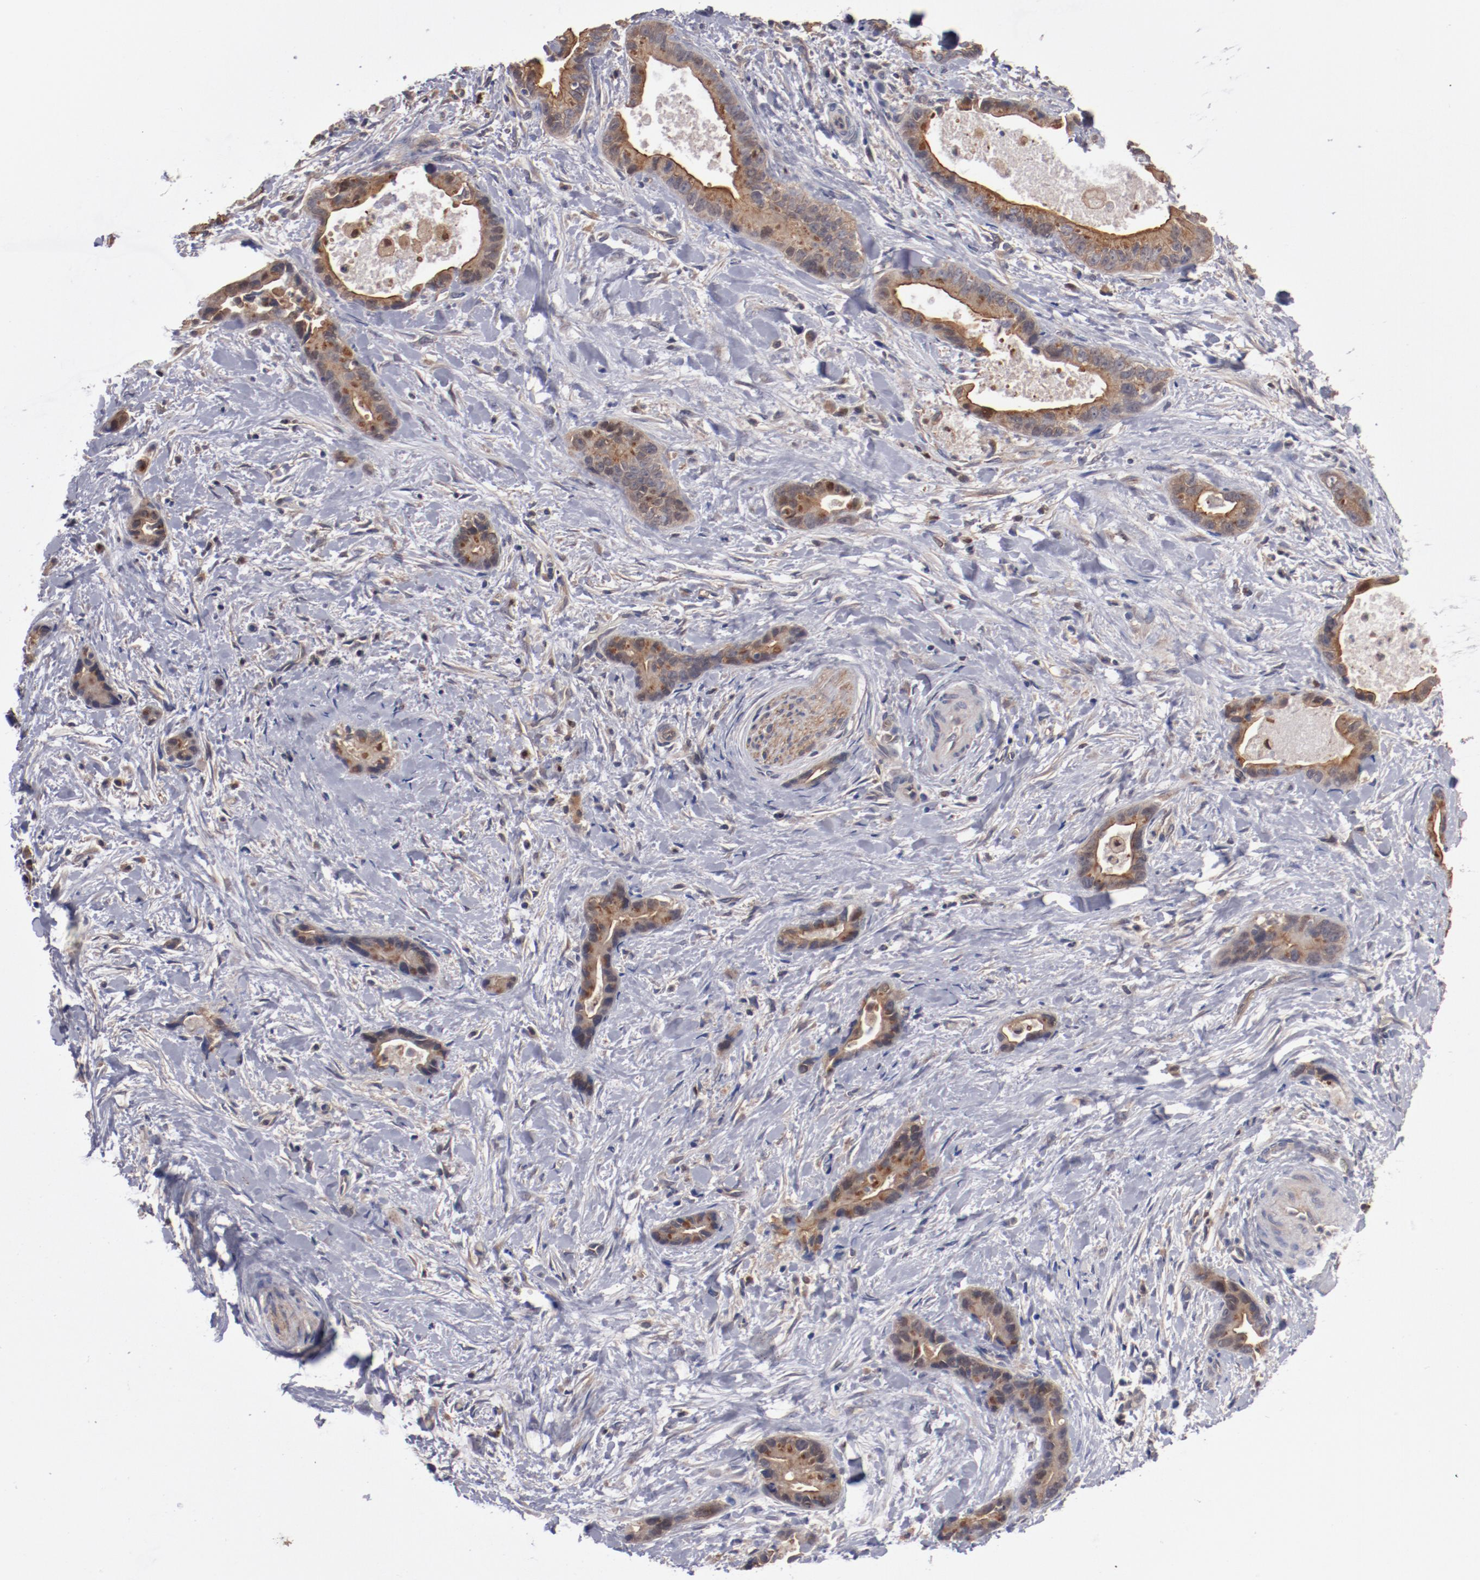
{"staining": {"intensity": "moderate", "quantity": ">75%", "location": "cytoplasmic/membranous"}, "tissue": "liver cancer", "cell_type": "Tumor cells", "image_type": "cancer", "snomed": [{"axis": "morphology", "description": "Cholangiocarcinoma"}, {"axis": "topography", "description": "Liver"}], "caption": "DAB (3,3'-diaminobenzidine) immunohistochemical staining of human liver cancer (cholangiocarcinoma) shows moderate cytoplasmic/membranous protein positivity in about >75% of tumor cells. (Stains: DAB in brown, nuclei in blue, Microscopy: brightfield microscopy at high magnification).", "gene": "DNAAF2", "patient": {"sex": "female", "age": 55}}